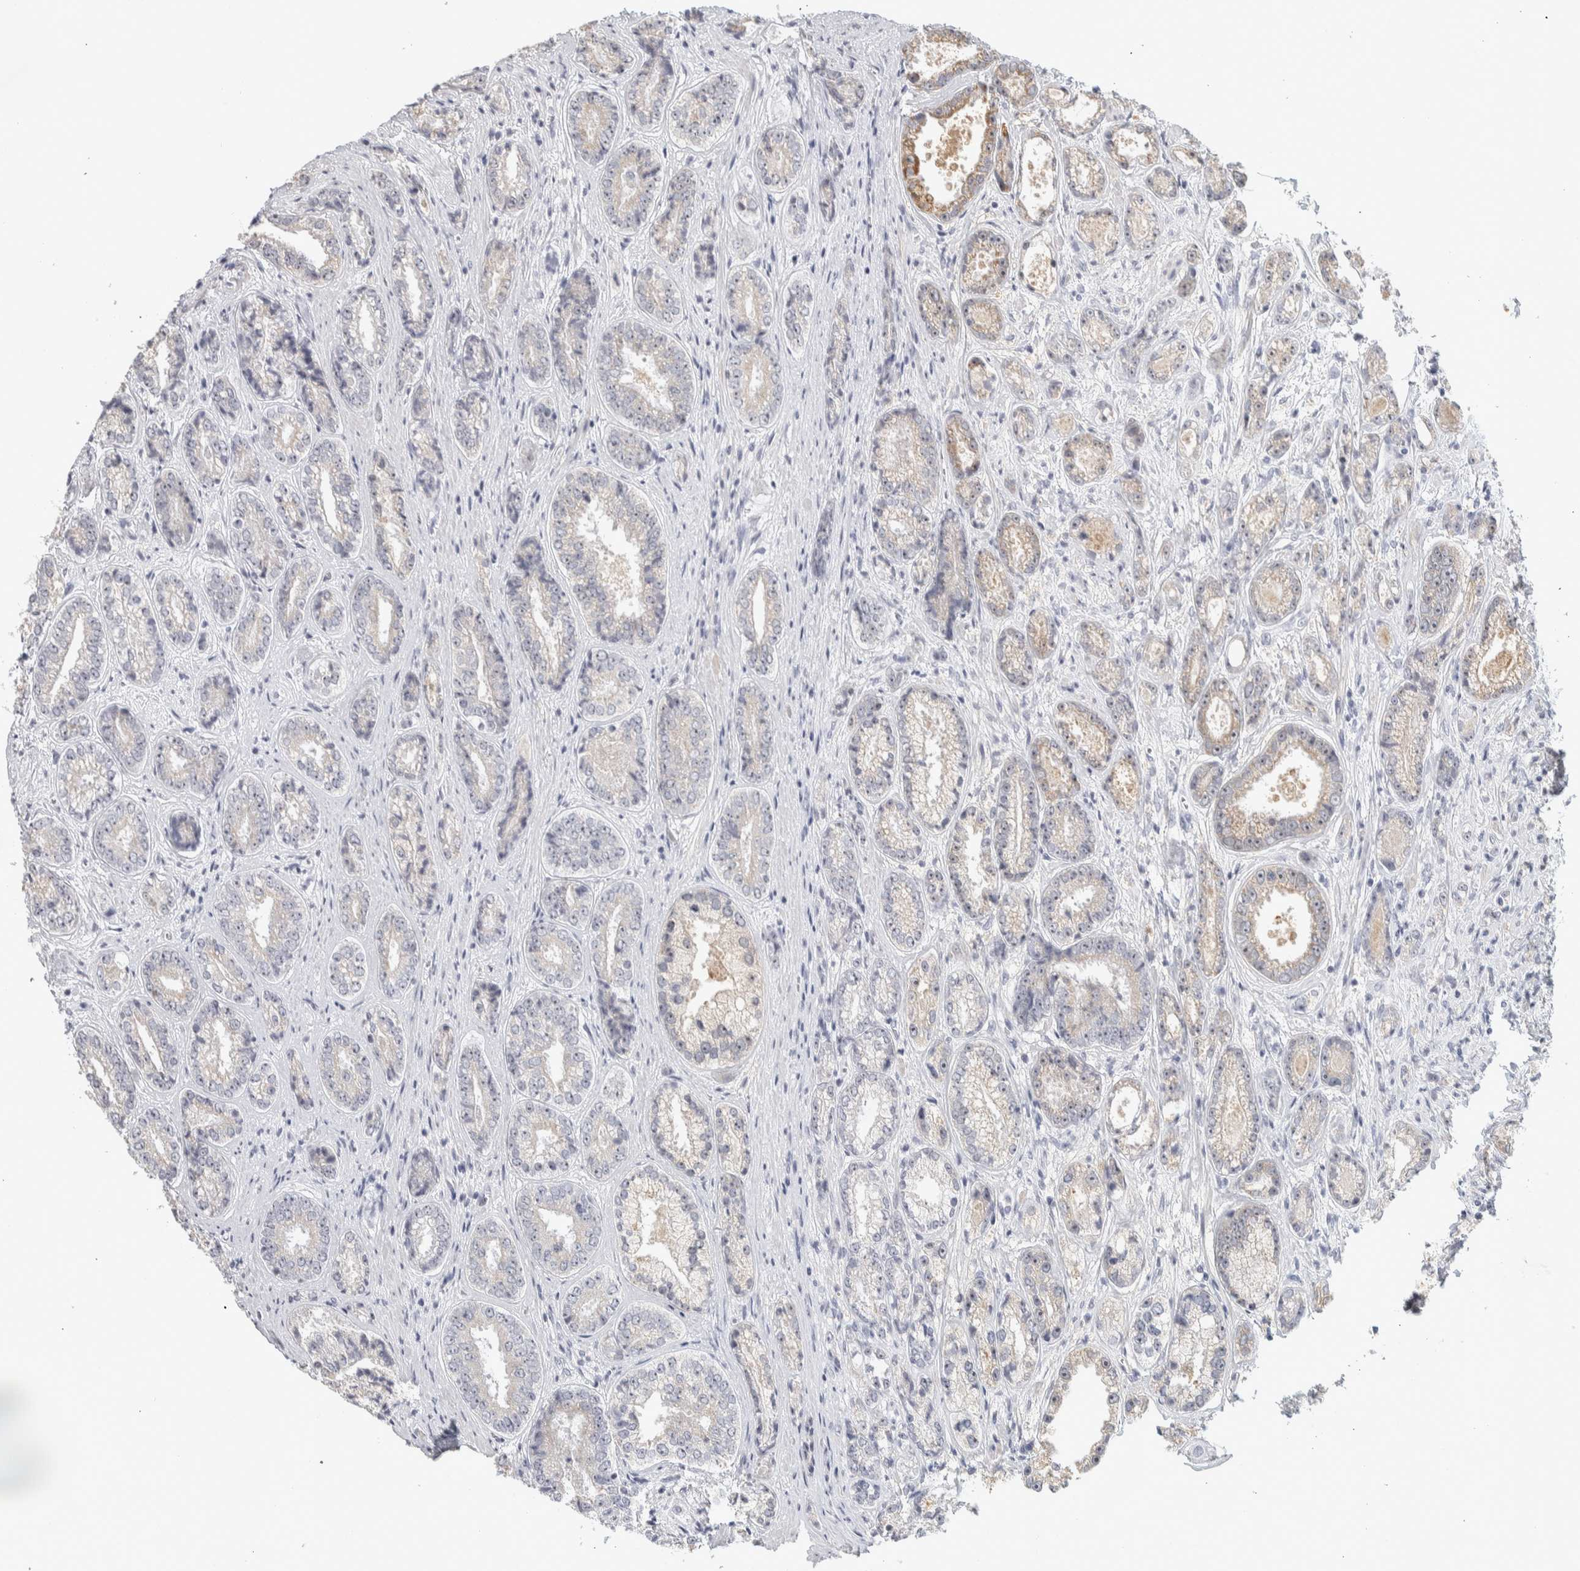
{"staining": {"intensity": "moderate", "quantity": "25%-75%", "location": "cytoplasmic/membranous,nuclear"}, "tissue": "prostate cancer", "cell_type": "Tumor cells", "image_type": "cancer", "snomed": [{"axis": "morphology", "description": "Adenocarcinoma, High grade"}, {"axis": "topography", "description": "Prostate"}], "caption": "A high-resolution histopathology image shows immunohistochemistry (IHC) staining of prostate cancer (adenocarcinoma (high-grade)), which shows moderate cytoplasmic/membranous and nuclear expression in approximately 25%-75% of tumor cells. (DAB IHC with brightfield microscopy, high magnification).", "gene": "DCXR", "patient": {"sex": "male", "age": 61}}